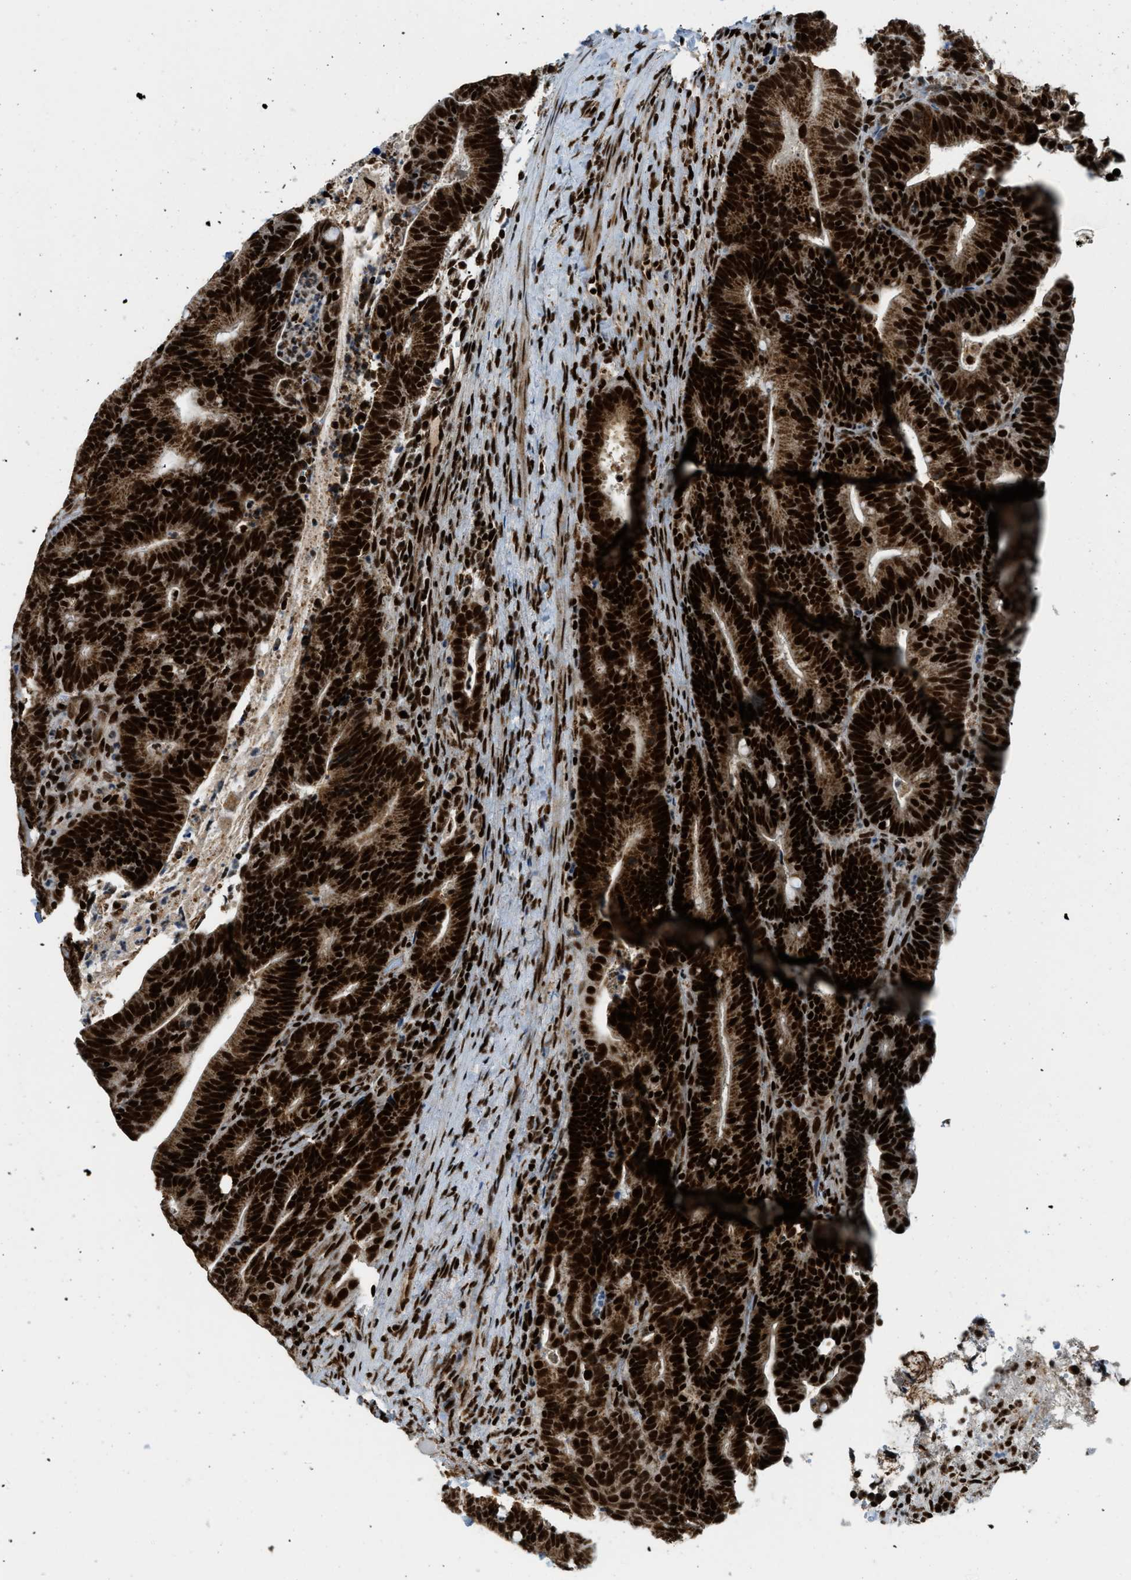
{"staining": {"intensity": "strong", "quantity": ">75%", "location": "cytoplasmic/membranous,nuclear"}, "tissue": "colorectal cancer", "cell_type": "Tumor cells", "image_type": "cancer", "snomed": [{"axis": "morphology", "description": "Adenocarcinoma, NOS"}, {"axis": "topography", "description": "Colon"}], "caption": "Immunohistochemistry histopathology image of human colorectal cancer (adenocarcinoma) stained for a protein (brown), which shows high levels of strong cytoplasmic/membranous and nuclear positivity in about >75% of tumor cells.", "gene": "GABPB1", "patient": {"sex": "female", "age": 66}}